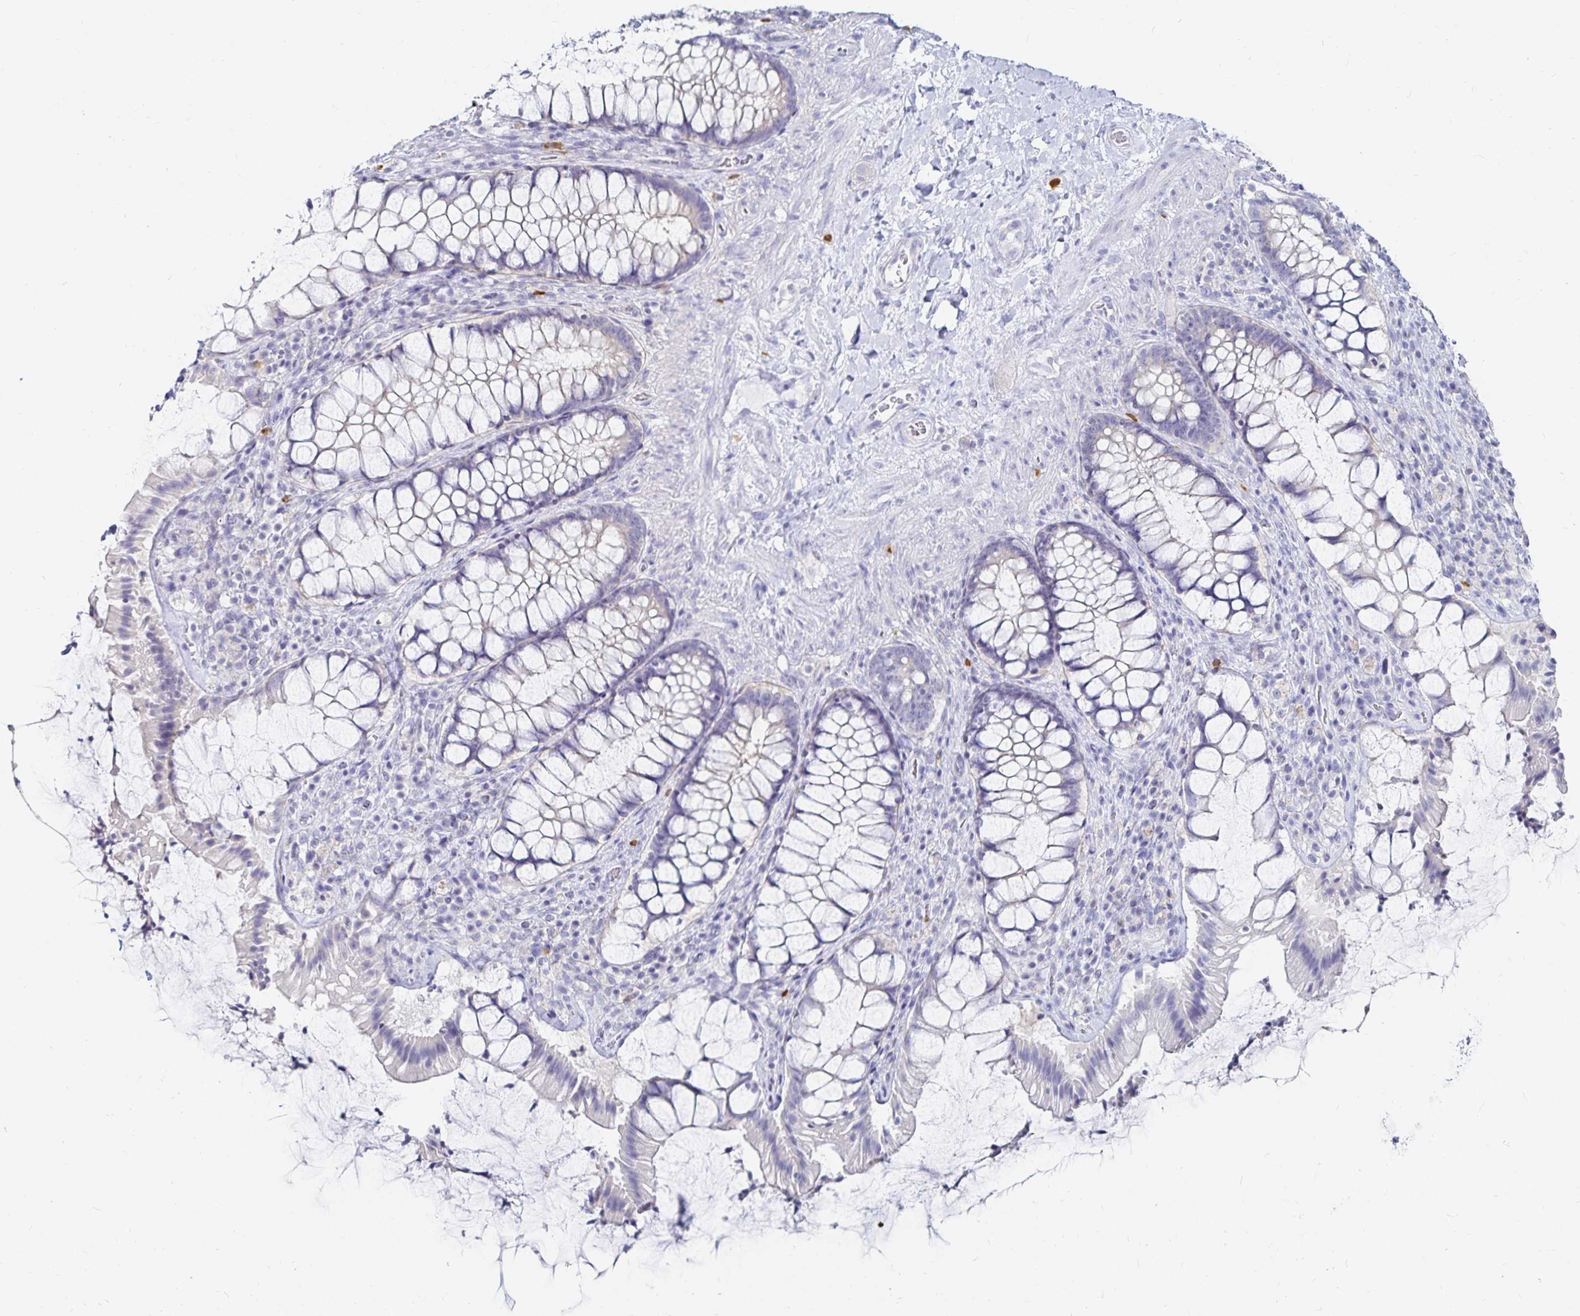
{"staining": {"intensity": "negative", "quantity": "none", "location": "none"}, "tissue": "rectum", "cell_type": "Glandular cells", "image_type": "normal", "snomed": [{"axis": "morphology", "description": "Normal tissue, NOS"}, {"axis": "topography", "description": "Rectum"}], "caption": "DAB immunohistochemical staining of unremarkable human rectum shows no significant positivity in glandular cells. (DAB (3,3'-diaminobenzidine) immunohistochemistry (IHC), high magnification).", "gene": "TNIP1", "patient": {"sex": "female", "age": 58}}